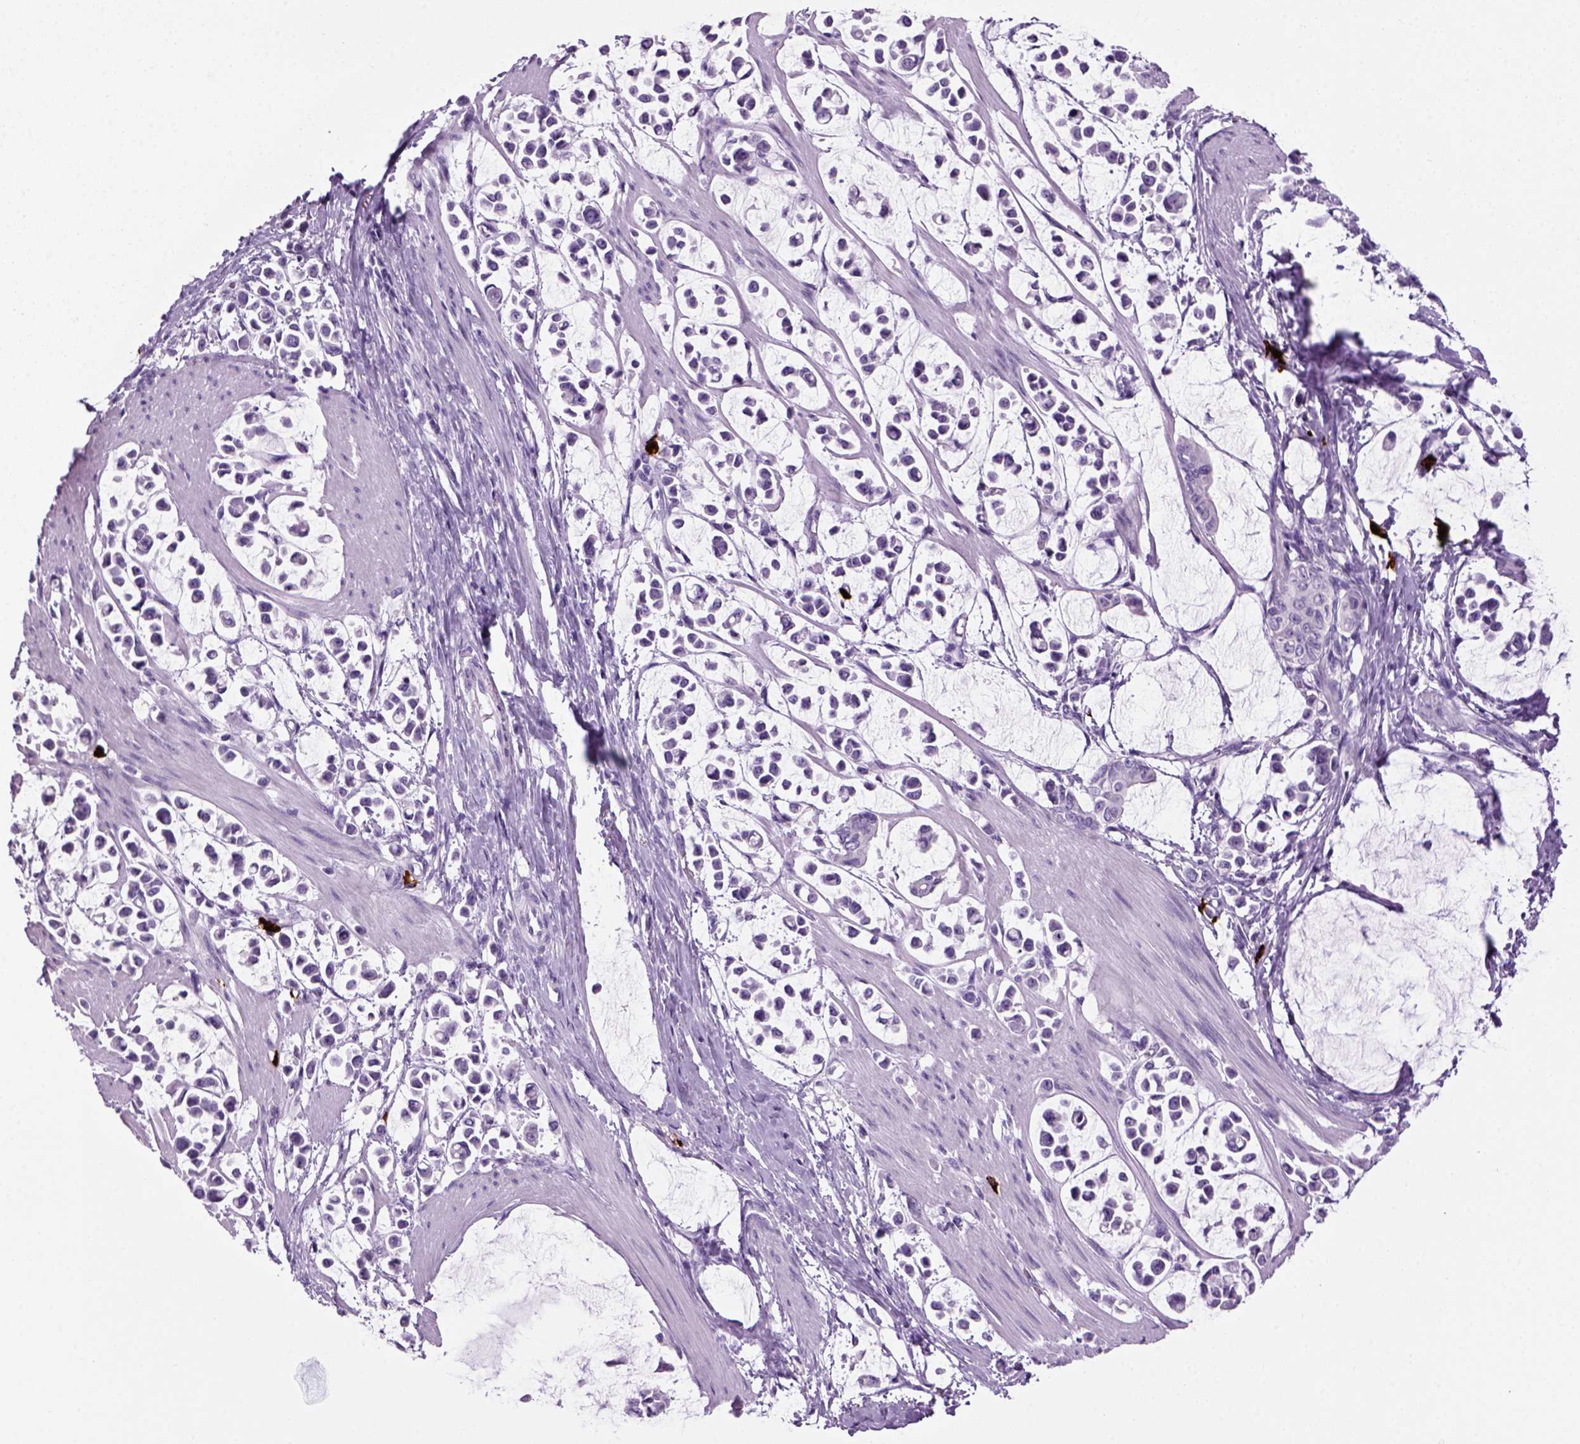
{"staining": {"intensity": "negative", "quantity": "none", "location": "none"}, "tissue": "stomach cancer", "cell_type": "Tumor cells", "image_type": "cancer", "snomed": [{"axis": "morphology", "description": "Adenocarcinoma, NOS"}, {"axis": "topography", "description": "Stomach"}], "caption": "The immunohistochemistry (IHC) micrograph has no significant positivity in tumor cells of stomach cancer tissue.", "gene": "MZB1", "patient": {"sex": "male", "age": 82}}